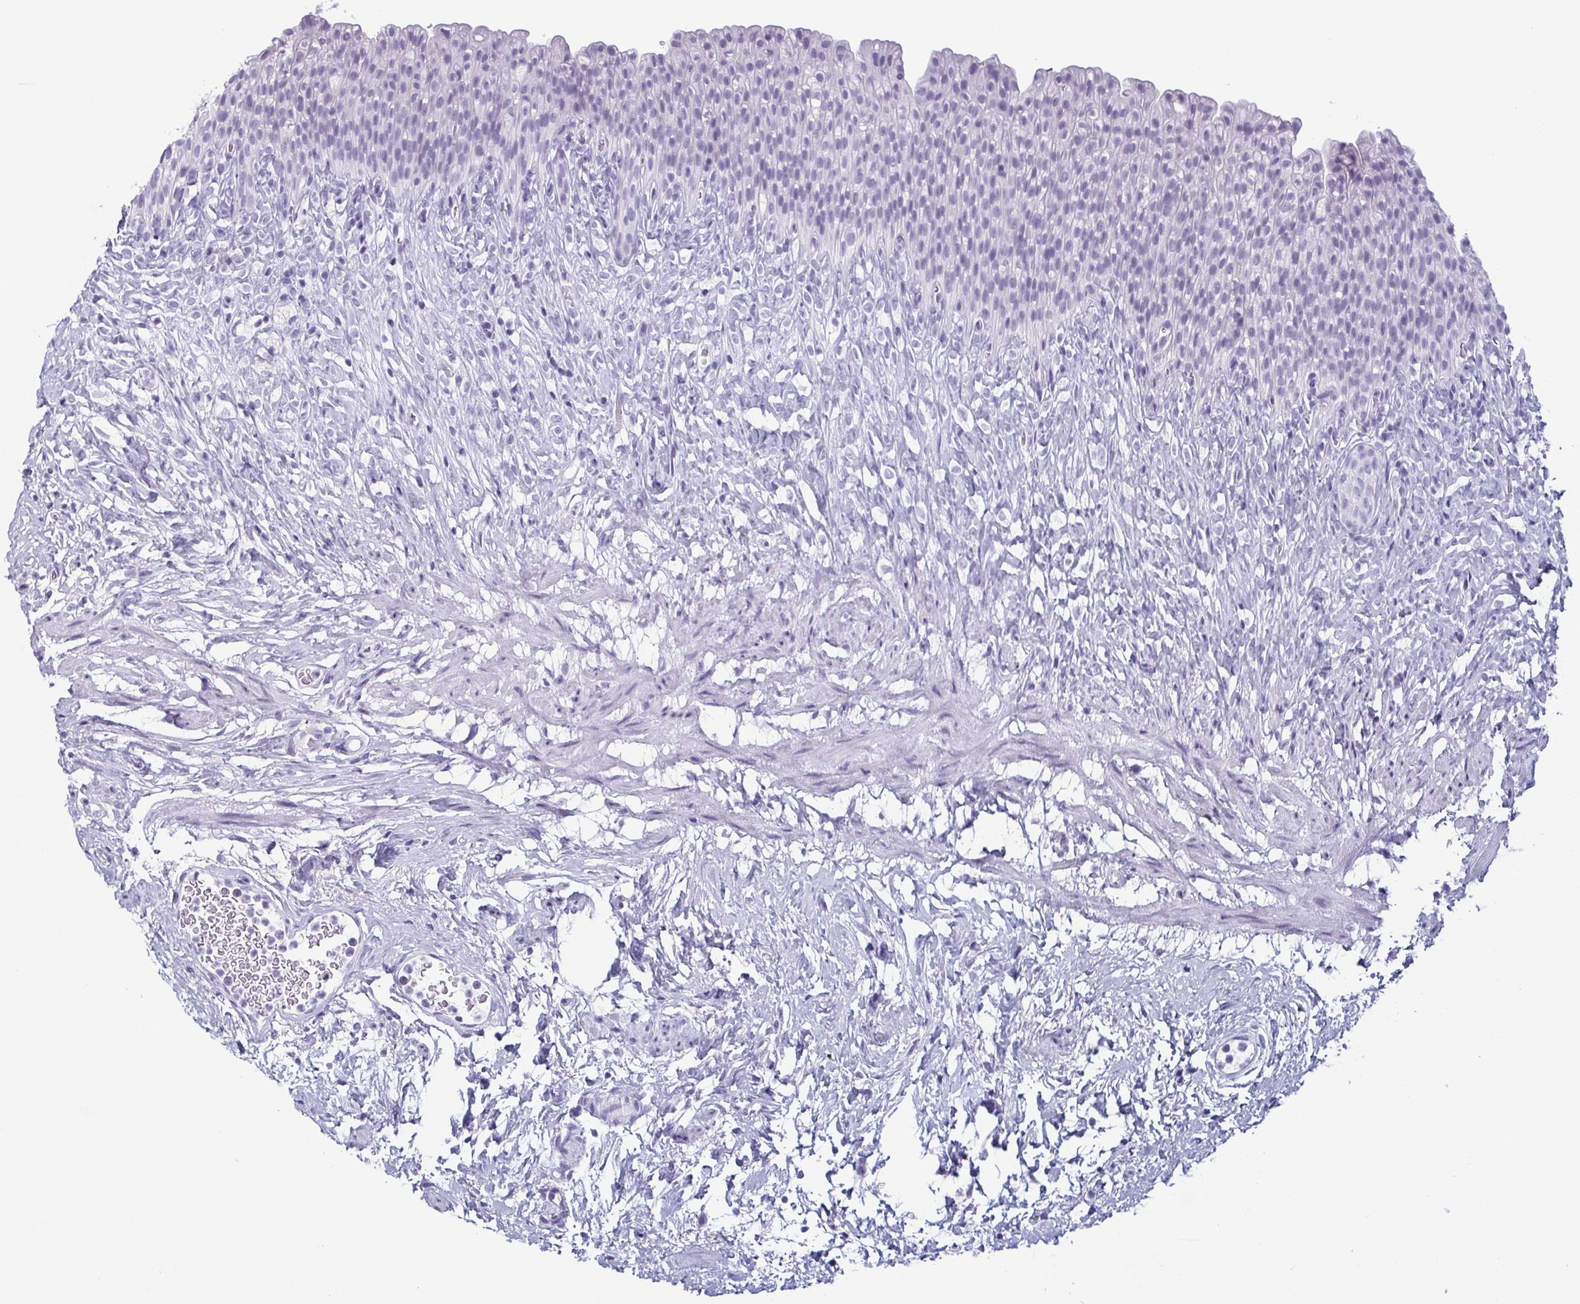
{"staining": {"intensity": "negative", "quantity": "none", "location": "none"}, "tissue": "urinary bladder", "cell_type": "Urothelial cells", "image_type": "normal", "snomed": [{"axis": "morphology", "description": "Normal tissue, NOS"}, {"axis": "topography", "description": "Urinary bladder"}, {"axis": "topography", "description": "Prostate"}], "caption": "Urothelial cells show no significant protein positivity in benign urinary bladder. (DAB IHC with hematoxylin counter stain).", "gene": "KRT78", "patient": {"sex": "male", "age": 76}}